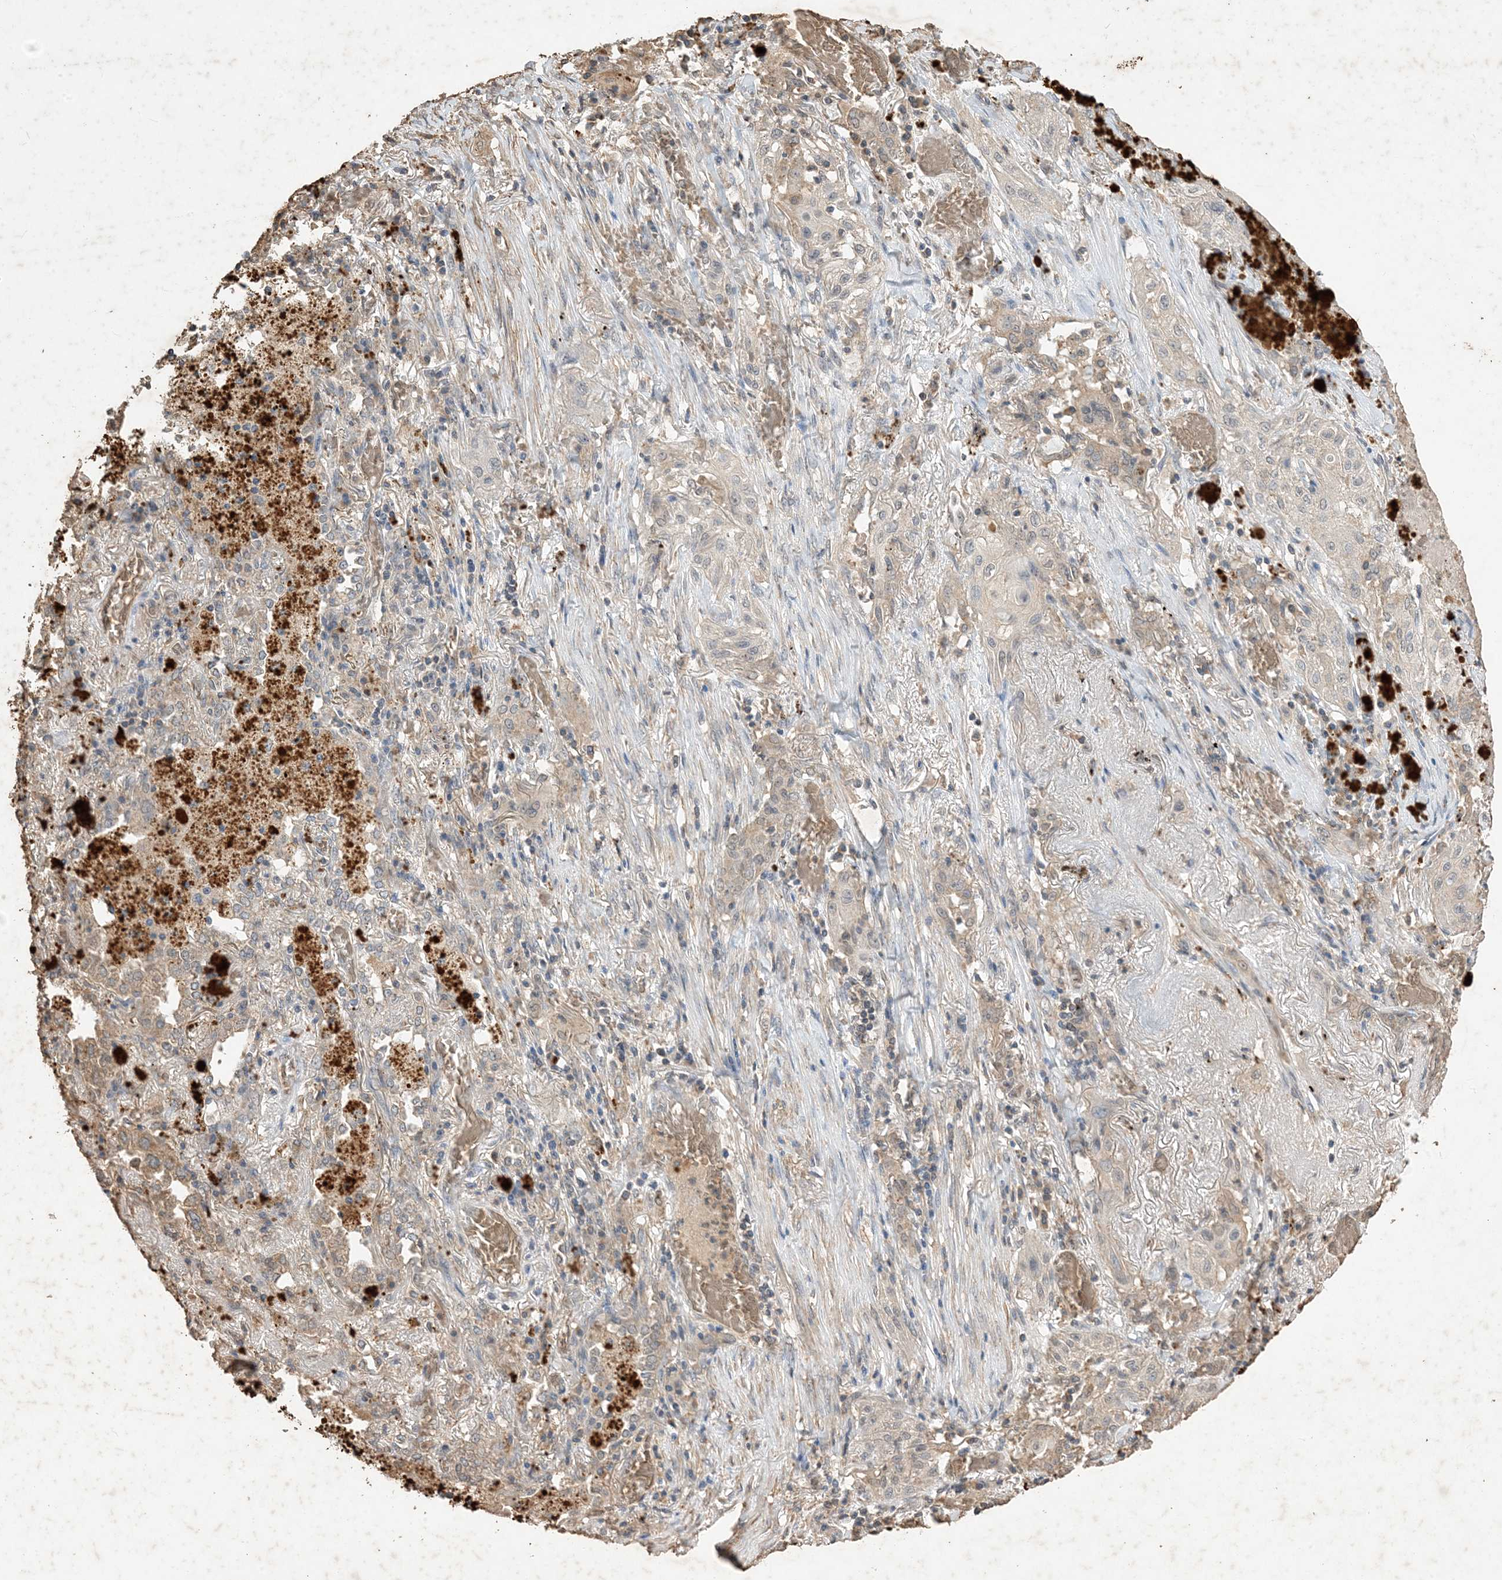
{"staining": {"intensity": "weak", "quantity": "<25%", "location": "cytoplasmic/membranous"}, "tissue": "lung cancer", "cell_type": "Tumor cells", "image_type": "cancer", "snomed": [{"axis": "morphology", "description": "Squamous cell carcinoma, NOS"}, {"axis": "topography", "description": "Lung"}], "caption": "This photomicrograph is of lung squamous cell carcinoma stained with immunohistochemistry (IHC) to label a protein in brown with the nuclei are counter-stained blue. There is no positivity in tumor cells.", "gene": "HPS4", "patient": {"sex": "female", "age": 47}}